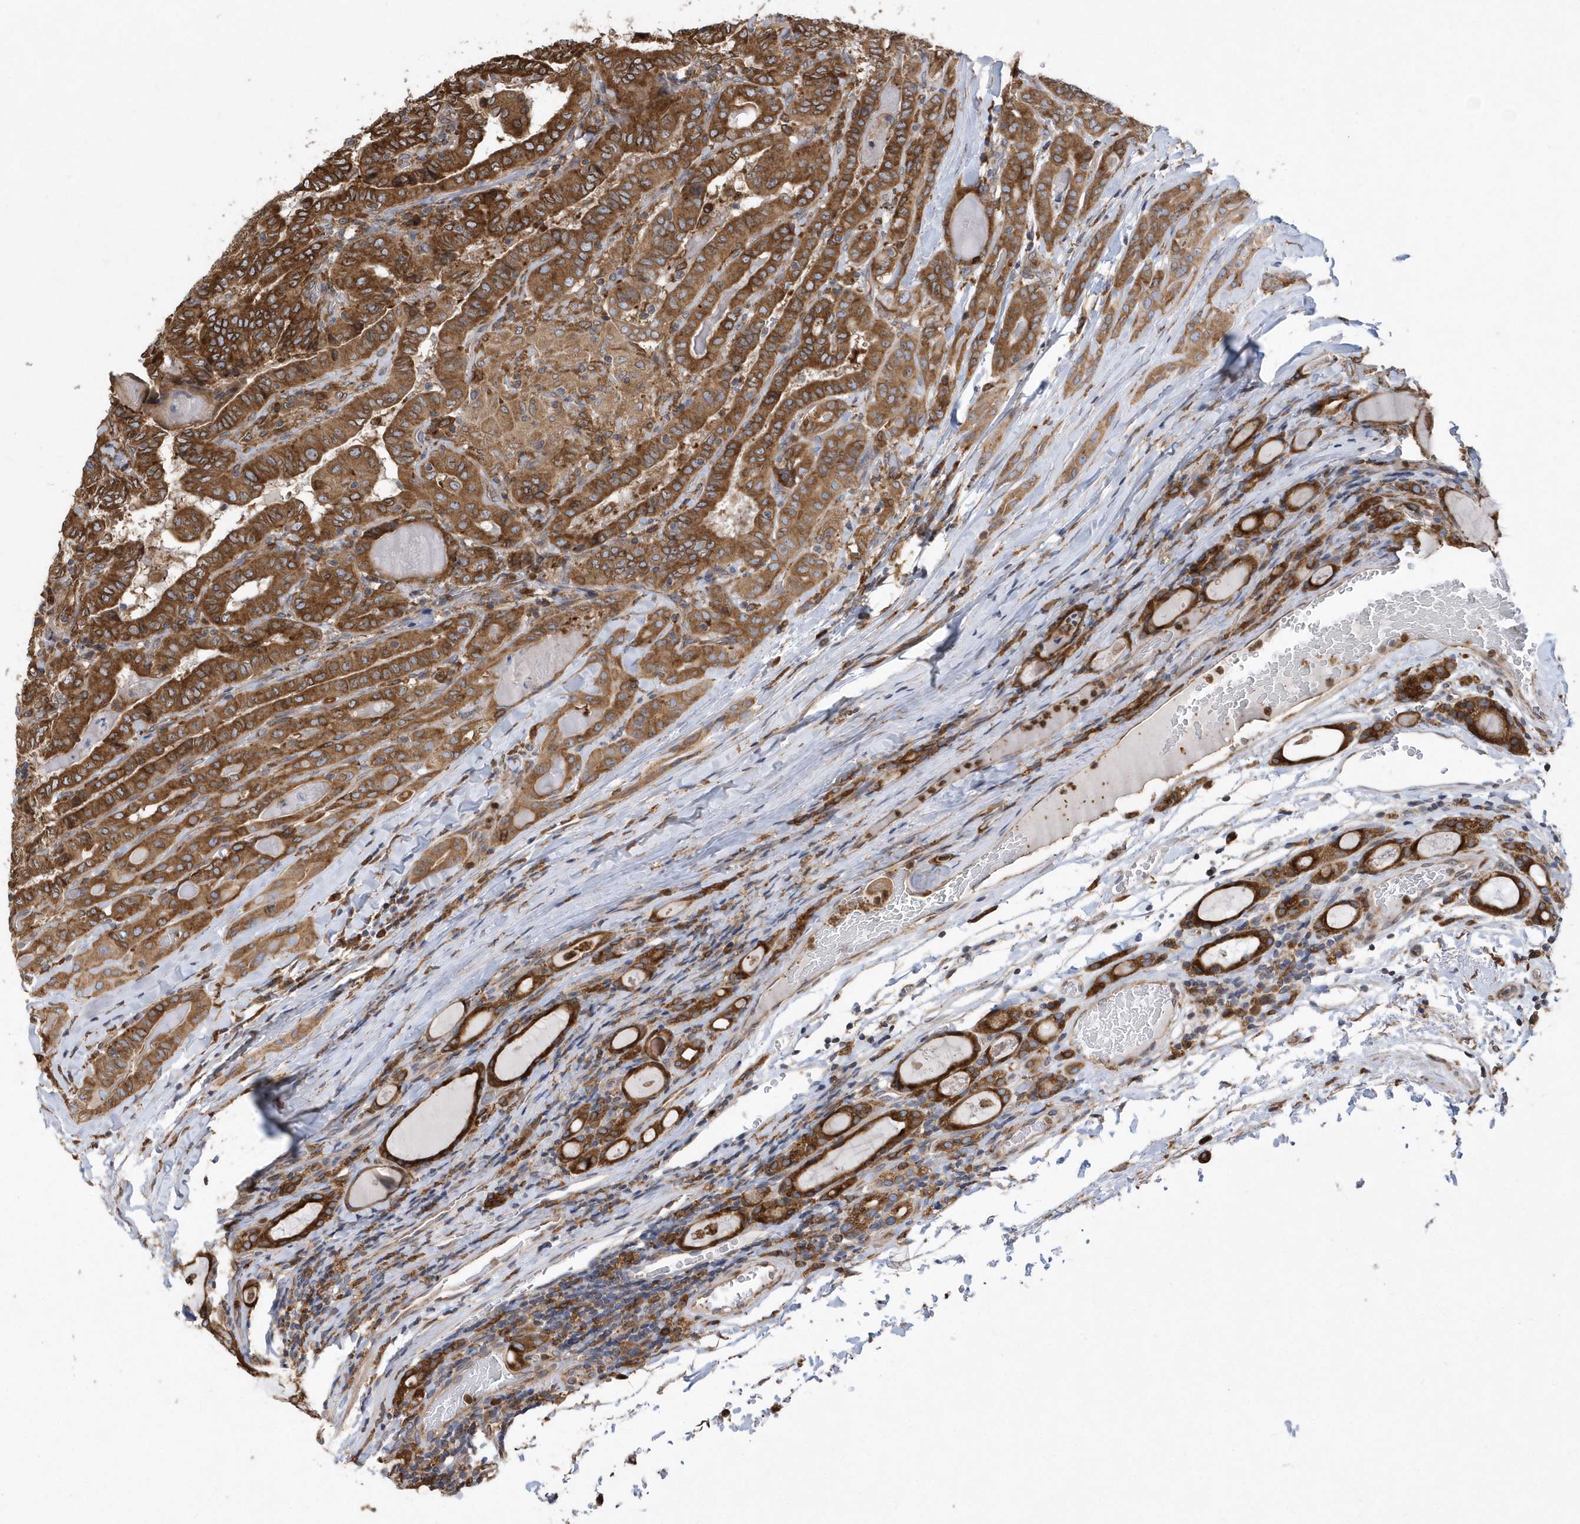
{"staining": {"intensity": "strong", "quantity": ">75%", "location": "cytoplasmic/membranous"}, "tissue": "thyroid cancer", "cell_type": "Tumor cells", "image_type": "cancer", "snomed": [{"axis": "morphology", "description": "Papillary adenocarcinoma, NOS"}, {"axis": "topography", "description": "Thyroid gland"}], "caption": "Thyroid papillary adenocarcinoma tissue reveals strong cytoplasmic/membranous positivity in about >75% of tumor cells, visualized by immunohistochemistry.", "gene": "VAMP7", "patient": {"sex": "female", "age": 72}}